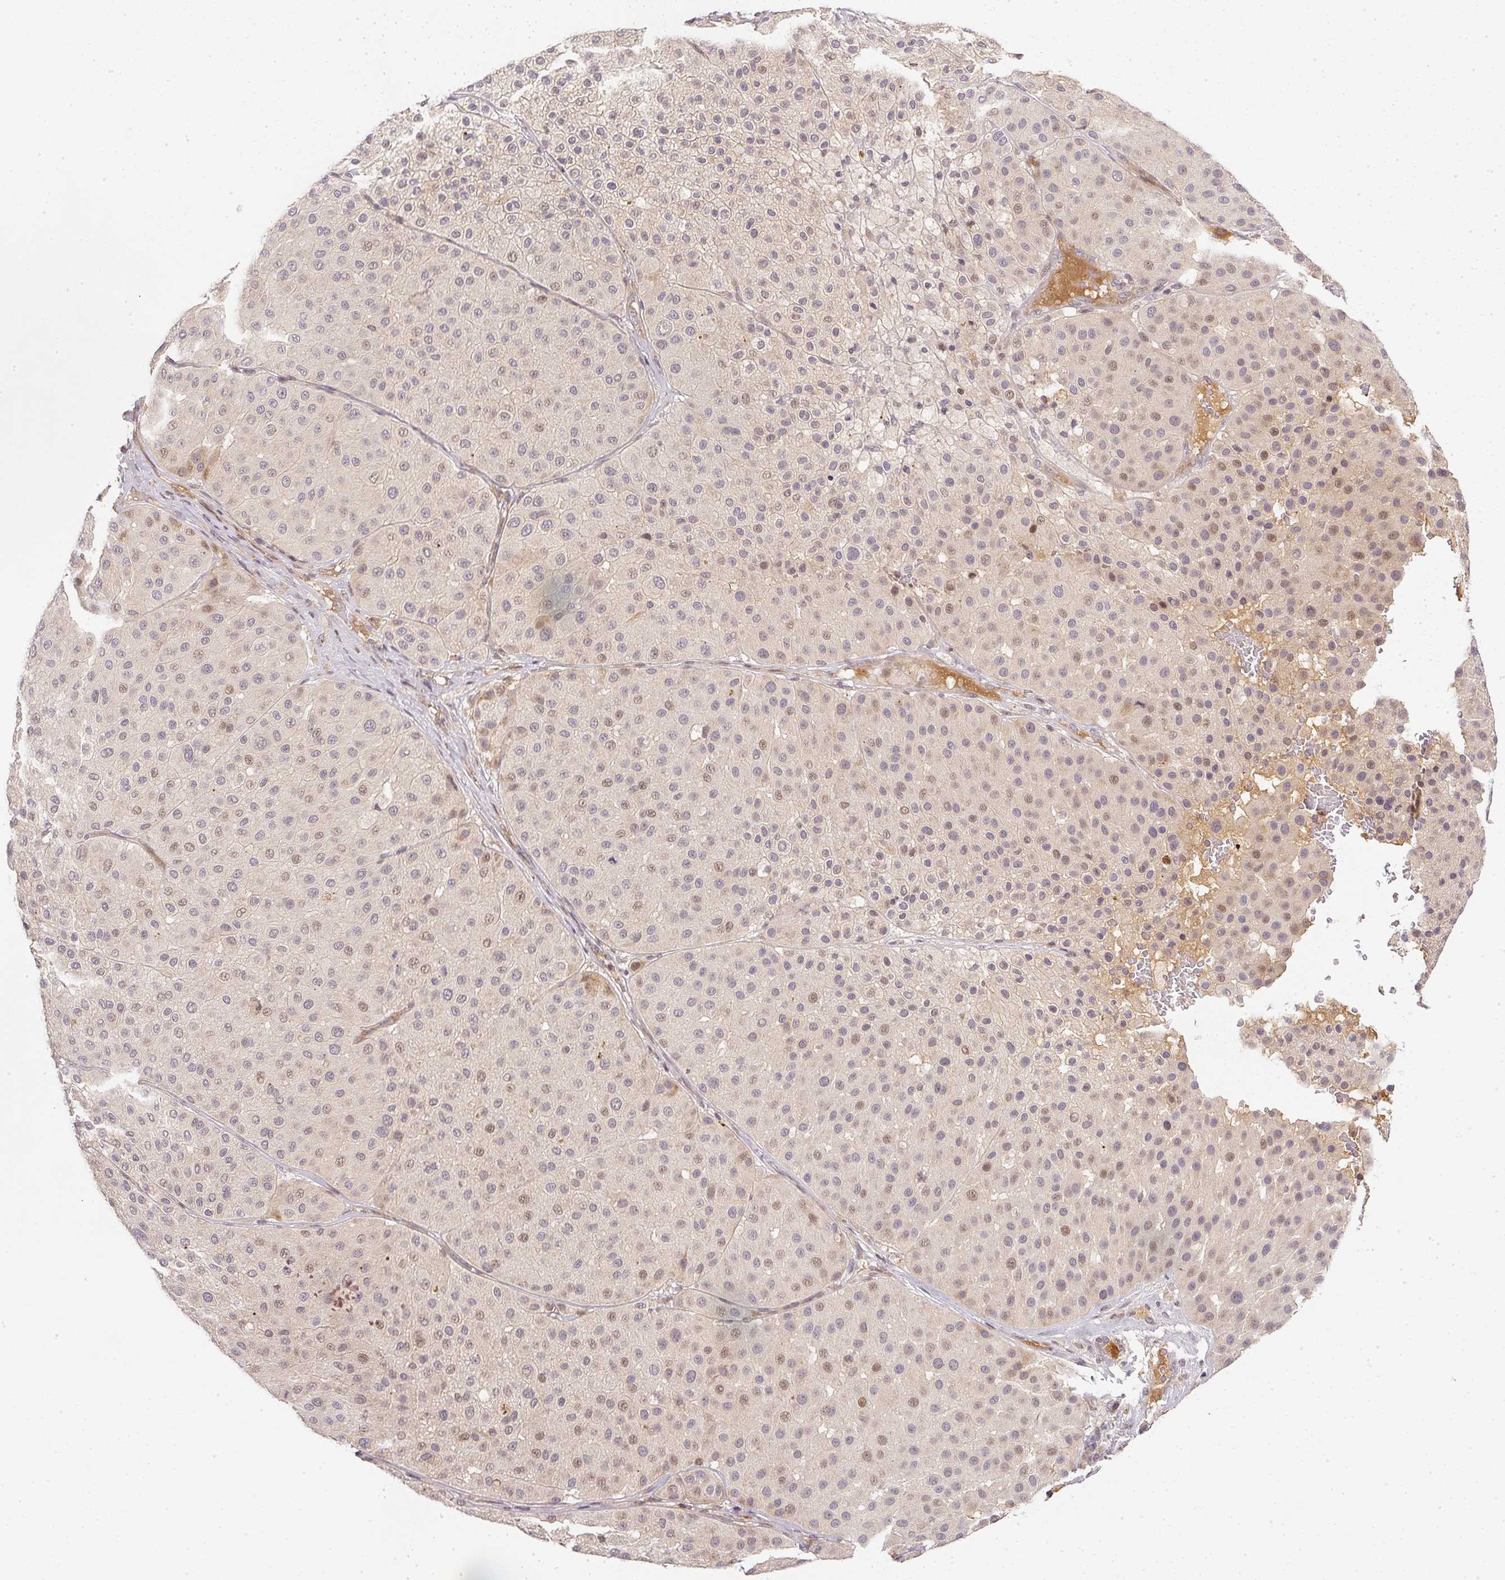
{"staining": {"intensity": "negative", "quantity": "none", "location": "none"}, "tissue": "melanoma", "cell_type": "Tumor cells", "image_type": "cancer", "snomed": [{"axis": "morphology", "description": "Malignant melanoma, Metastatic site"}, {"axis": "topography", "description": "Smooth muscle"}], "caption": "Protein analysis of malignant melanoma (metastatic site) demonstrates no significant expression in tumor cells.", "gene": "SERPINE1", "patient": {"sex": "male", "age": 41}}